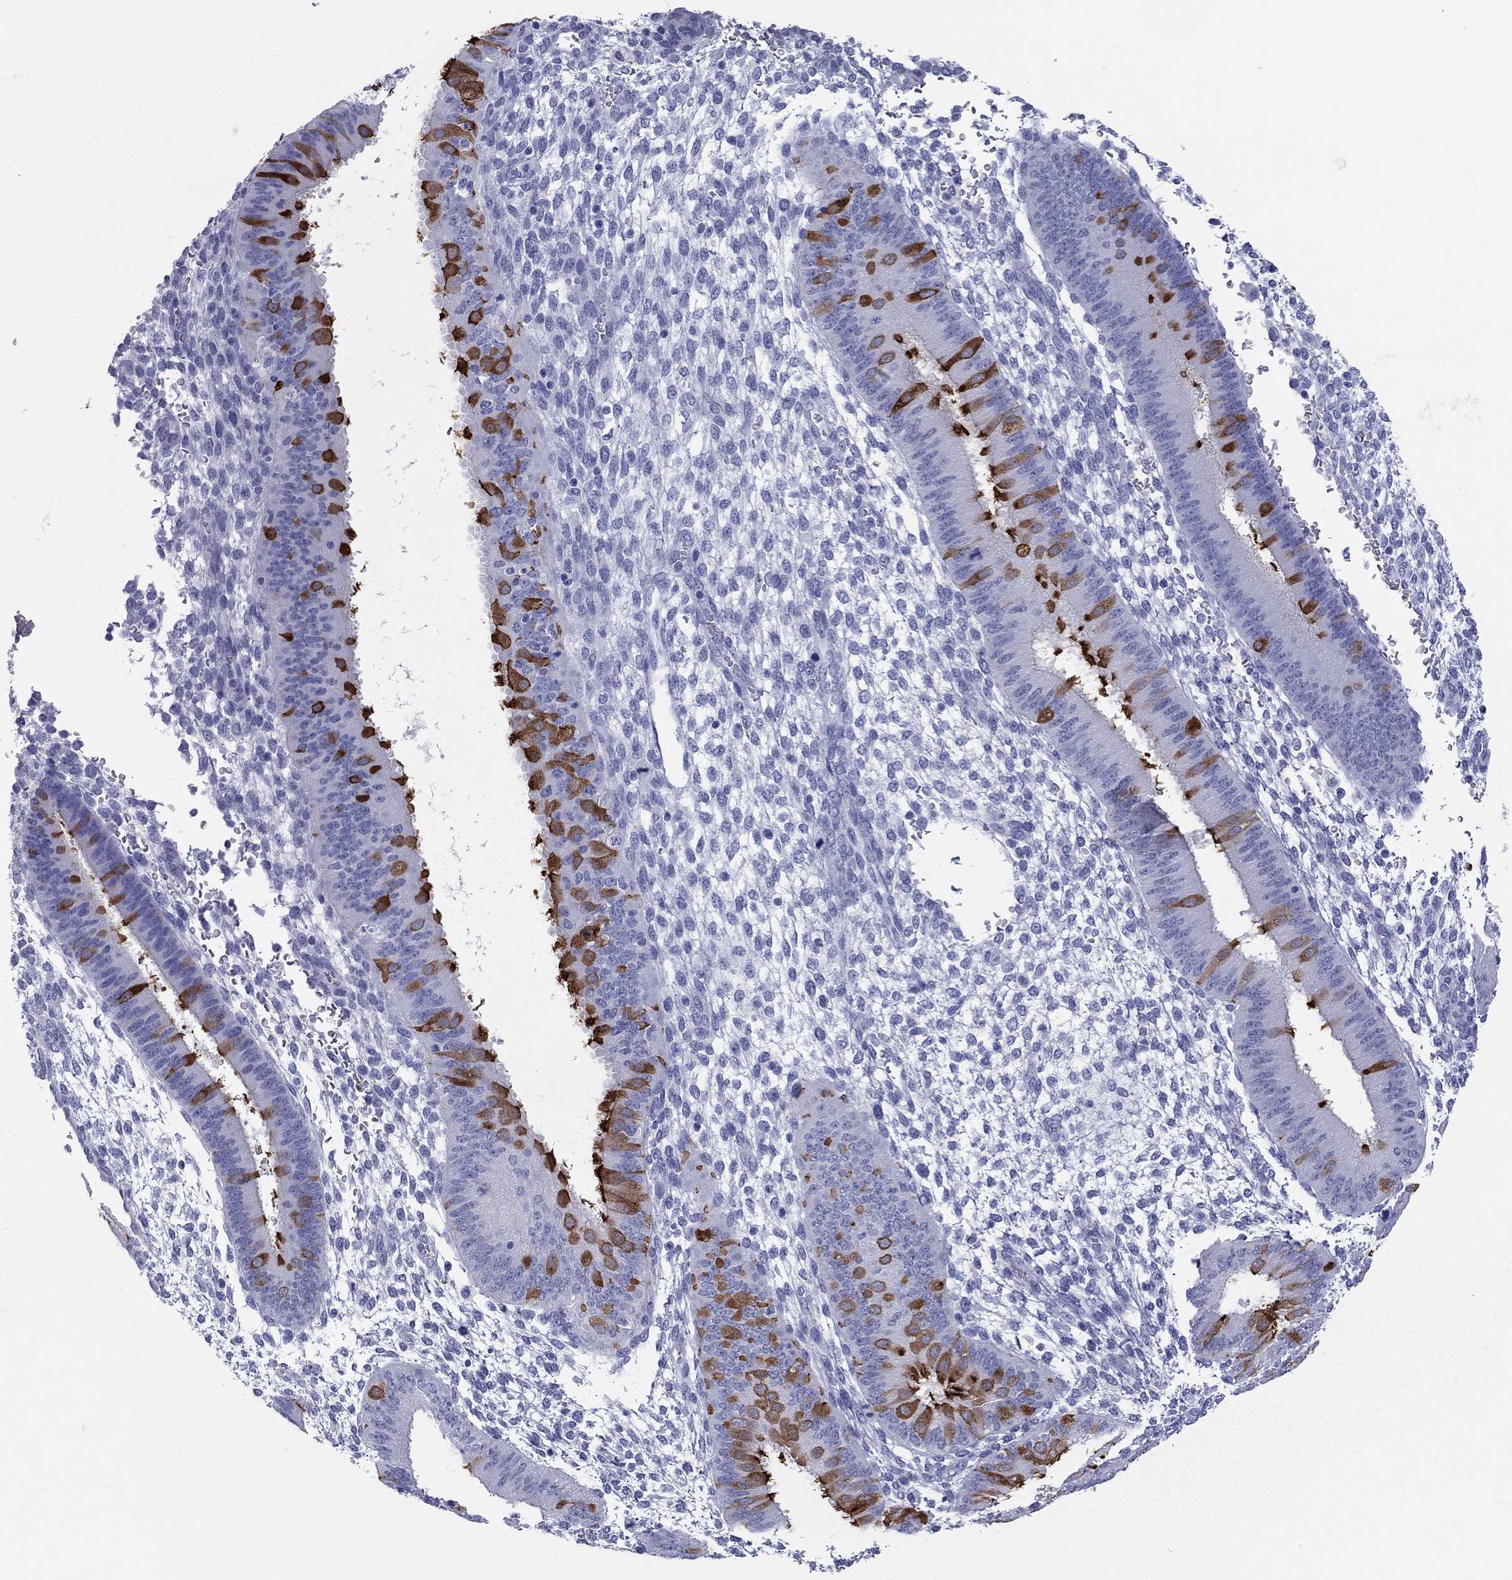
{"staining": {"intensity": "negative", "quantity": "none", "location": "none"}, "tissue": "endometrium", "cell_type": "Cells in endometrial stroma", "image_type": "normal", "snomed": [{"axis": "morphology", "description": "Normal tissue, NOS"}, {"axis": "topography", "description": "Endometrium"}], "caption": "The immunohistochemistry (IHC) micrograph has no significant expression in cells in endometrial stroma of endometrium. The staining was performed using DAB (3,3'-diaminobenzidine) to visualize the protein expression in brown, while the nuclei were stained in blue with hematoxylin (Magnification: 20x).", "gene": "DNALI1", "patient": {"sex": "female", "age": 39}}